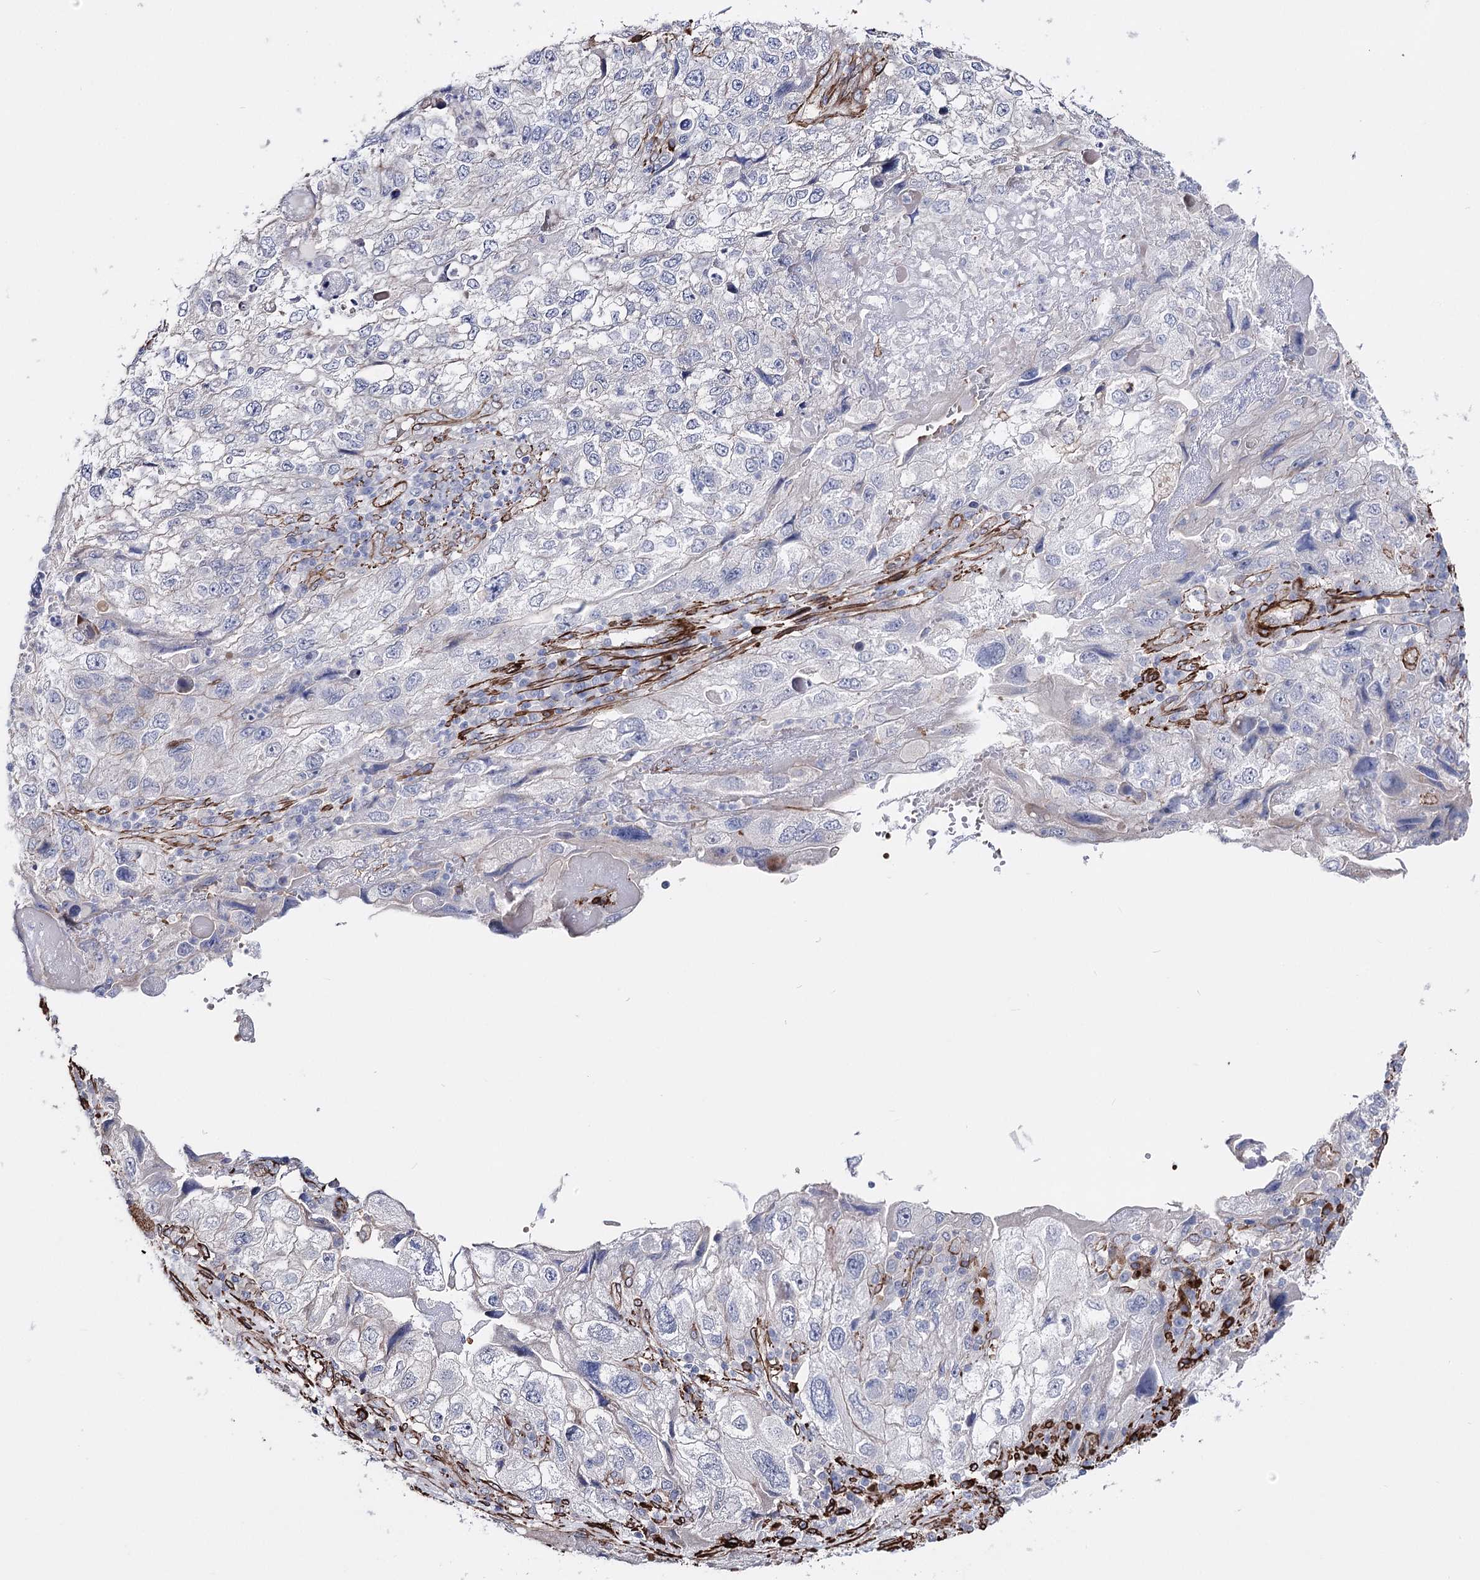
{"staining": {"intensity": "negative", "quantity": "none", "location": "none"}, "tissue": "endometrial cancer", "cell_type": "Tumor cells", "image_type": "cancer", "snomed": [{"axis": "morphology", "description": "Adenocarcinoma, NOS"}, {"axis": "topography", "description": "Endometrium"}], "caption": "Immunohistochemistry of adenocarcinoma (endometrial) shows no positivity in tumor cells.", "gene": "ARHGAP20", "patient": {"sex": "female", "age": 49}}